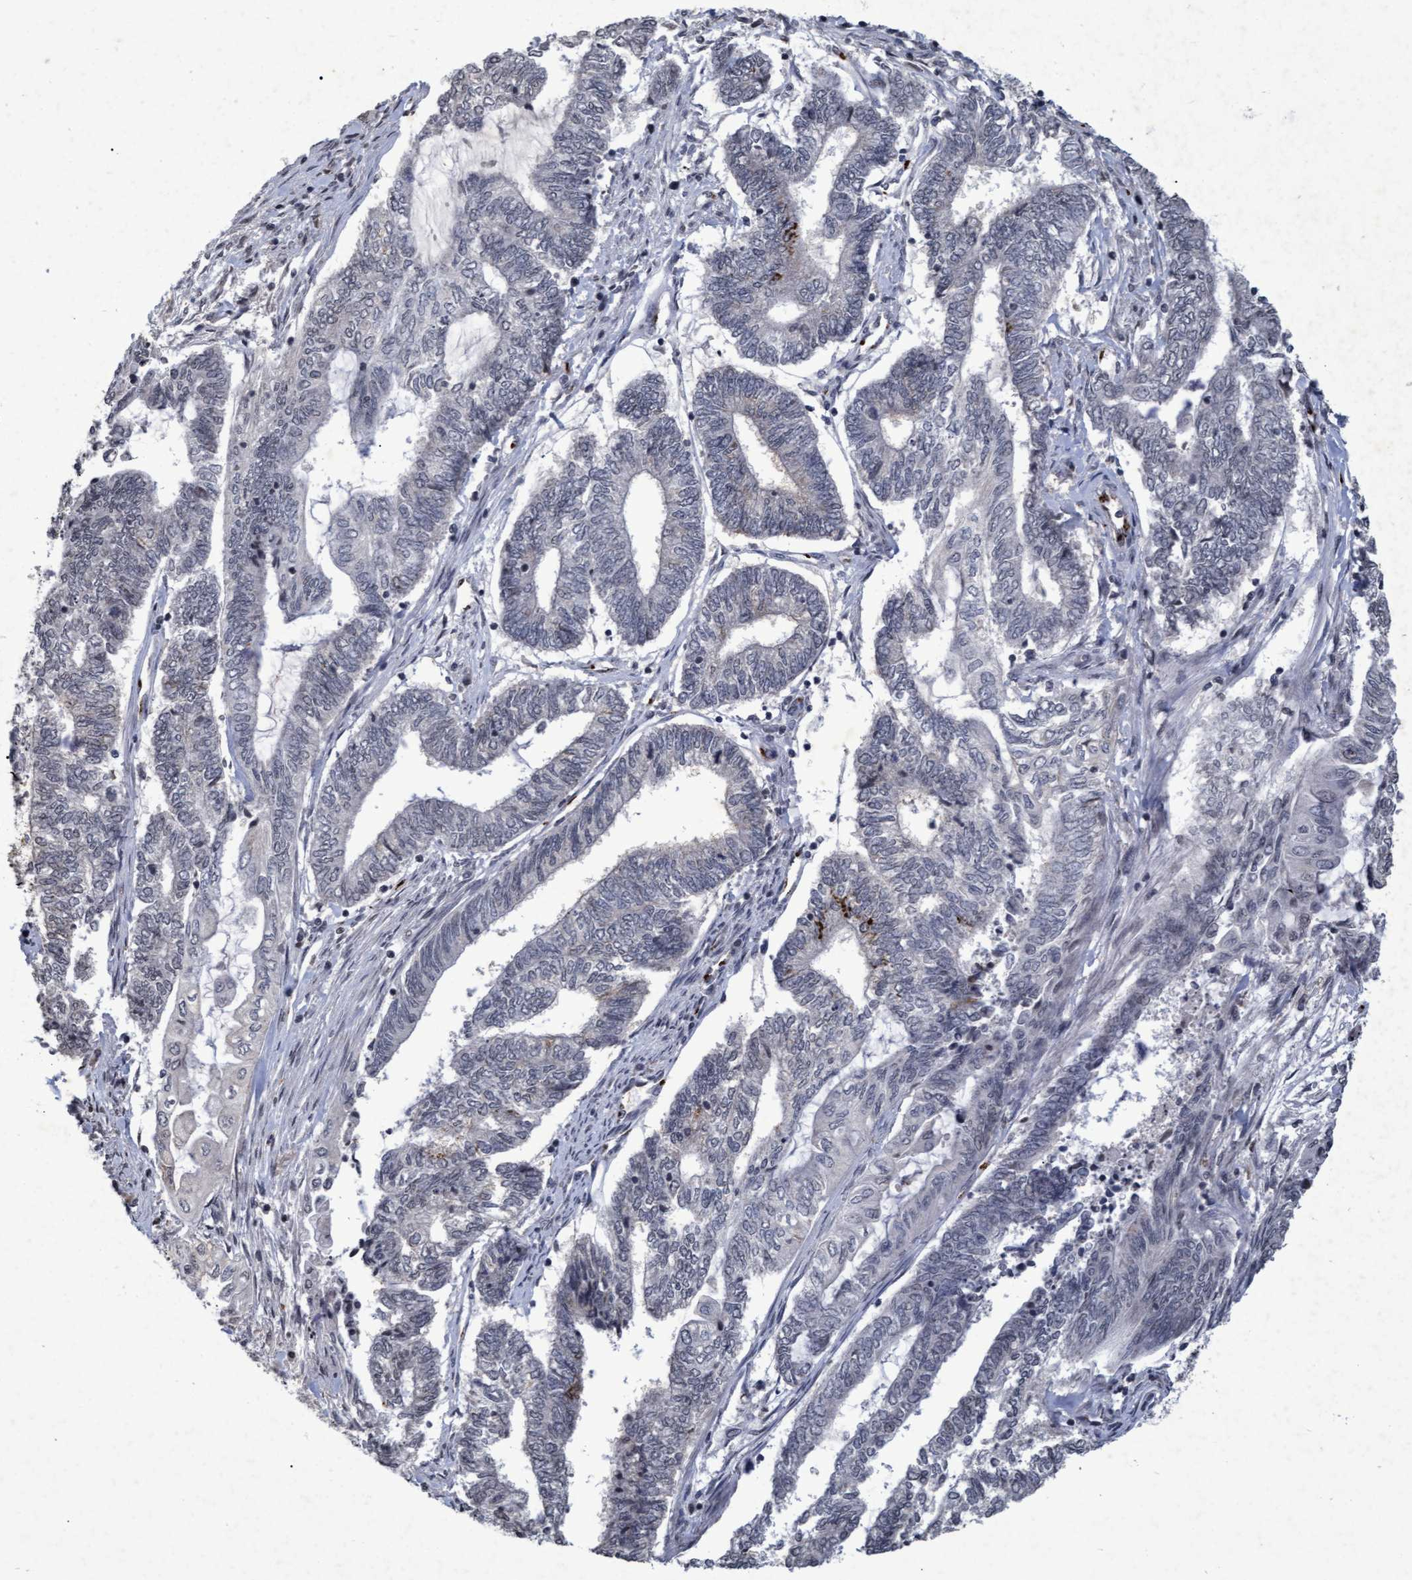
{"staining": {"intensity": "negative", "quantity": "none", "location": "none"}, "tissue": "endometrial cancer", "cell_type": "Tumor cells", "image_type": "cancer", "snomed": [{"axis": "morphology", "description": "Adenocarcinoma, NOS"}, {"axis": "topography", "description": "Uterus"}, {"axis": "topography", "description": "Endometrium"}], "caption": "An immunohistochemistry image of endometrial cancer (adenocarcinoma) is shown. There is no staining in tumor cells of endometrial cancer (adenocarcinoma).", "gene": "GALC", "patient": {"sex": "female", "age": 70}}